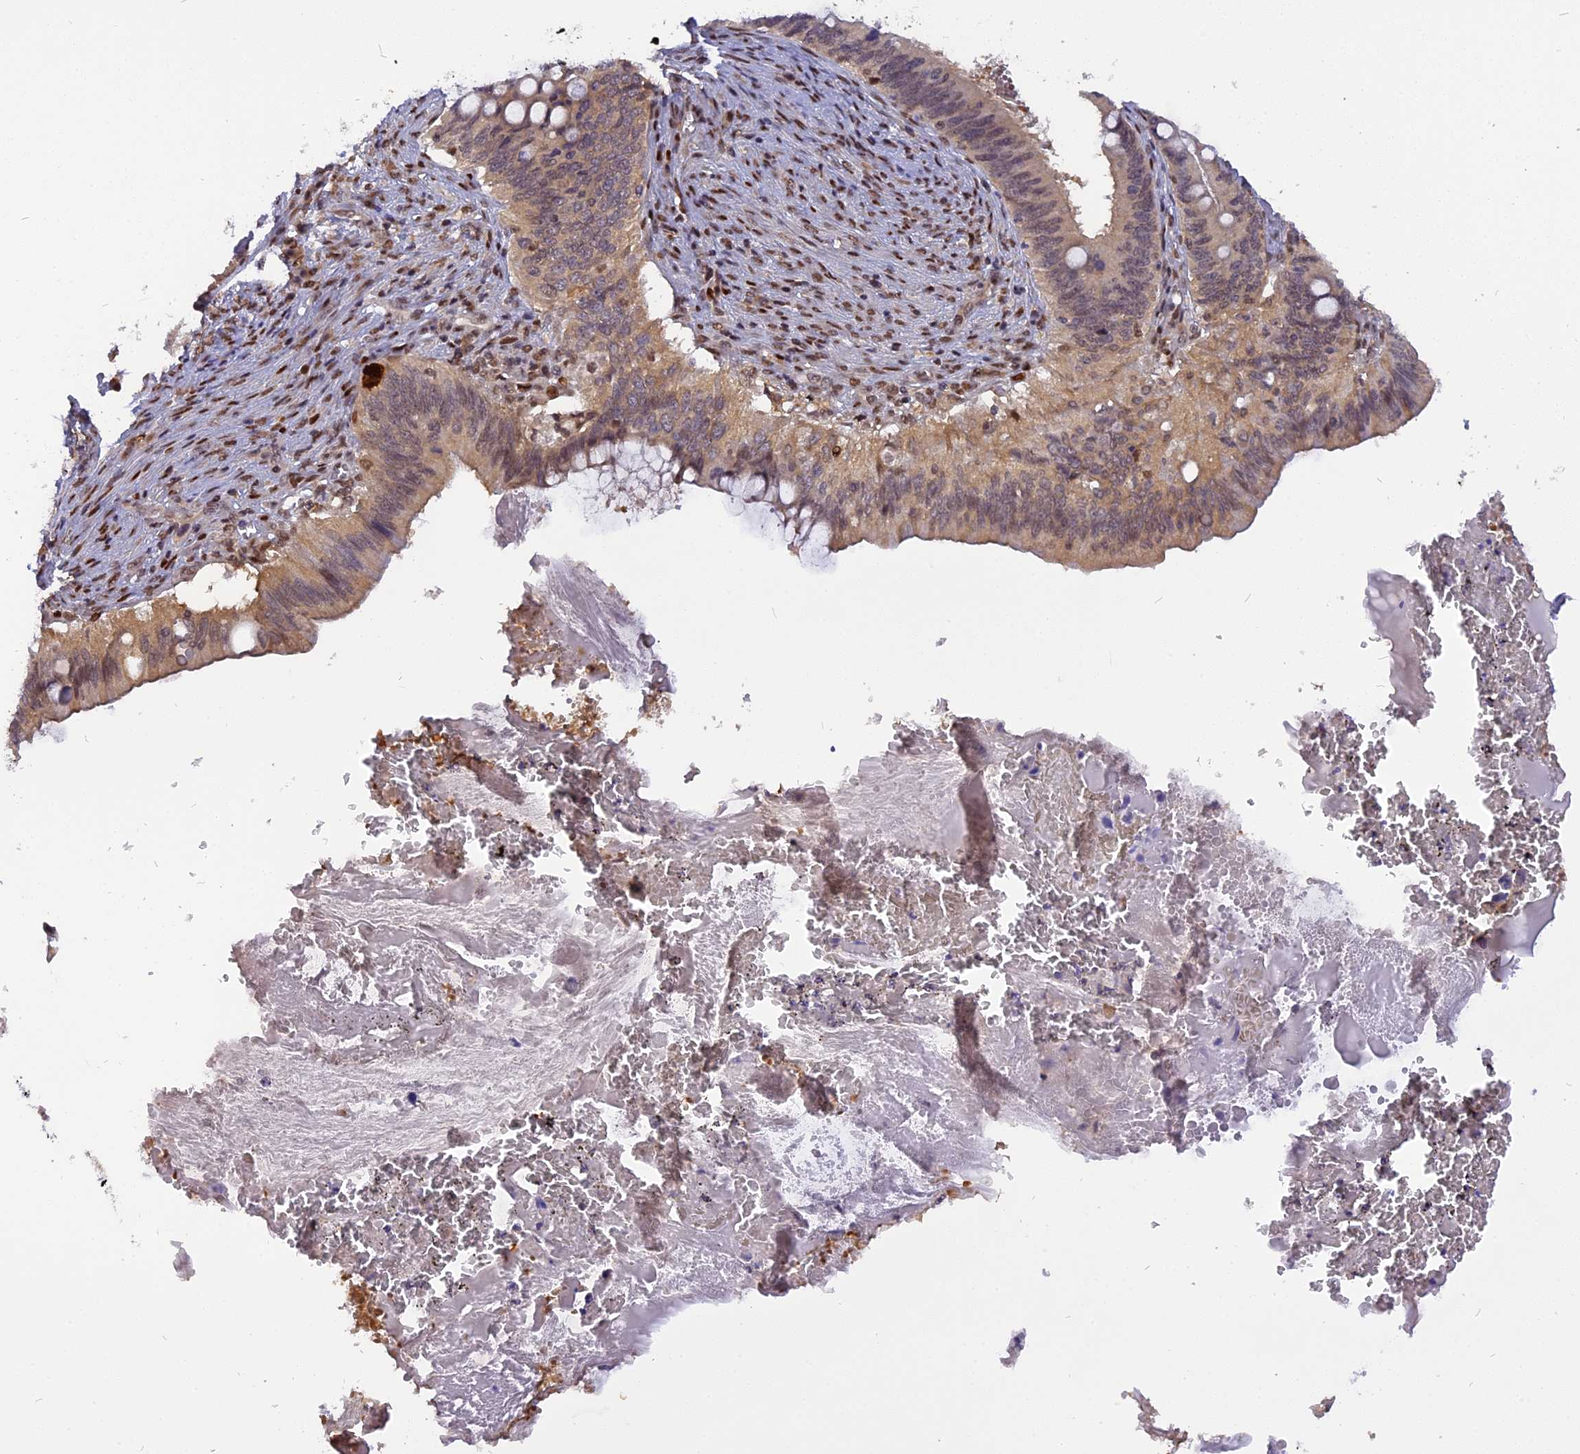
{"staining": {"intensity": "moderate", "quantity": "<25%", "location": "cytoplasmic/membranous"}, "tissue": "cervical cancer", "cell_type": "Tumor cells", "image_type": "cancer", "snomed": [{"axis": "morphology", "description": "Adenocarcinoma, NOS"}, {"axis": "topography", "description": "Cervix"}], "caption": "Moderate cytoplasmic/membranous protein staining is present in about <25% of tumor cells in cervical adenocarcinoma.", "gene": "RABGGTA", "patient": {"sex": "female", "age": 42}}